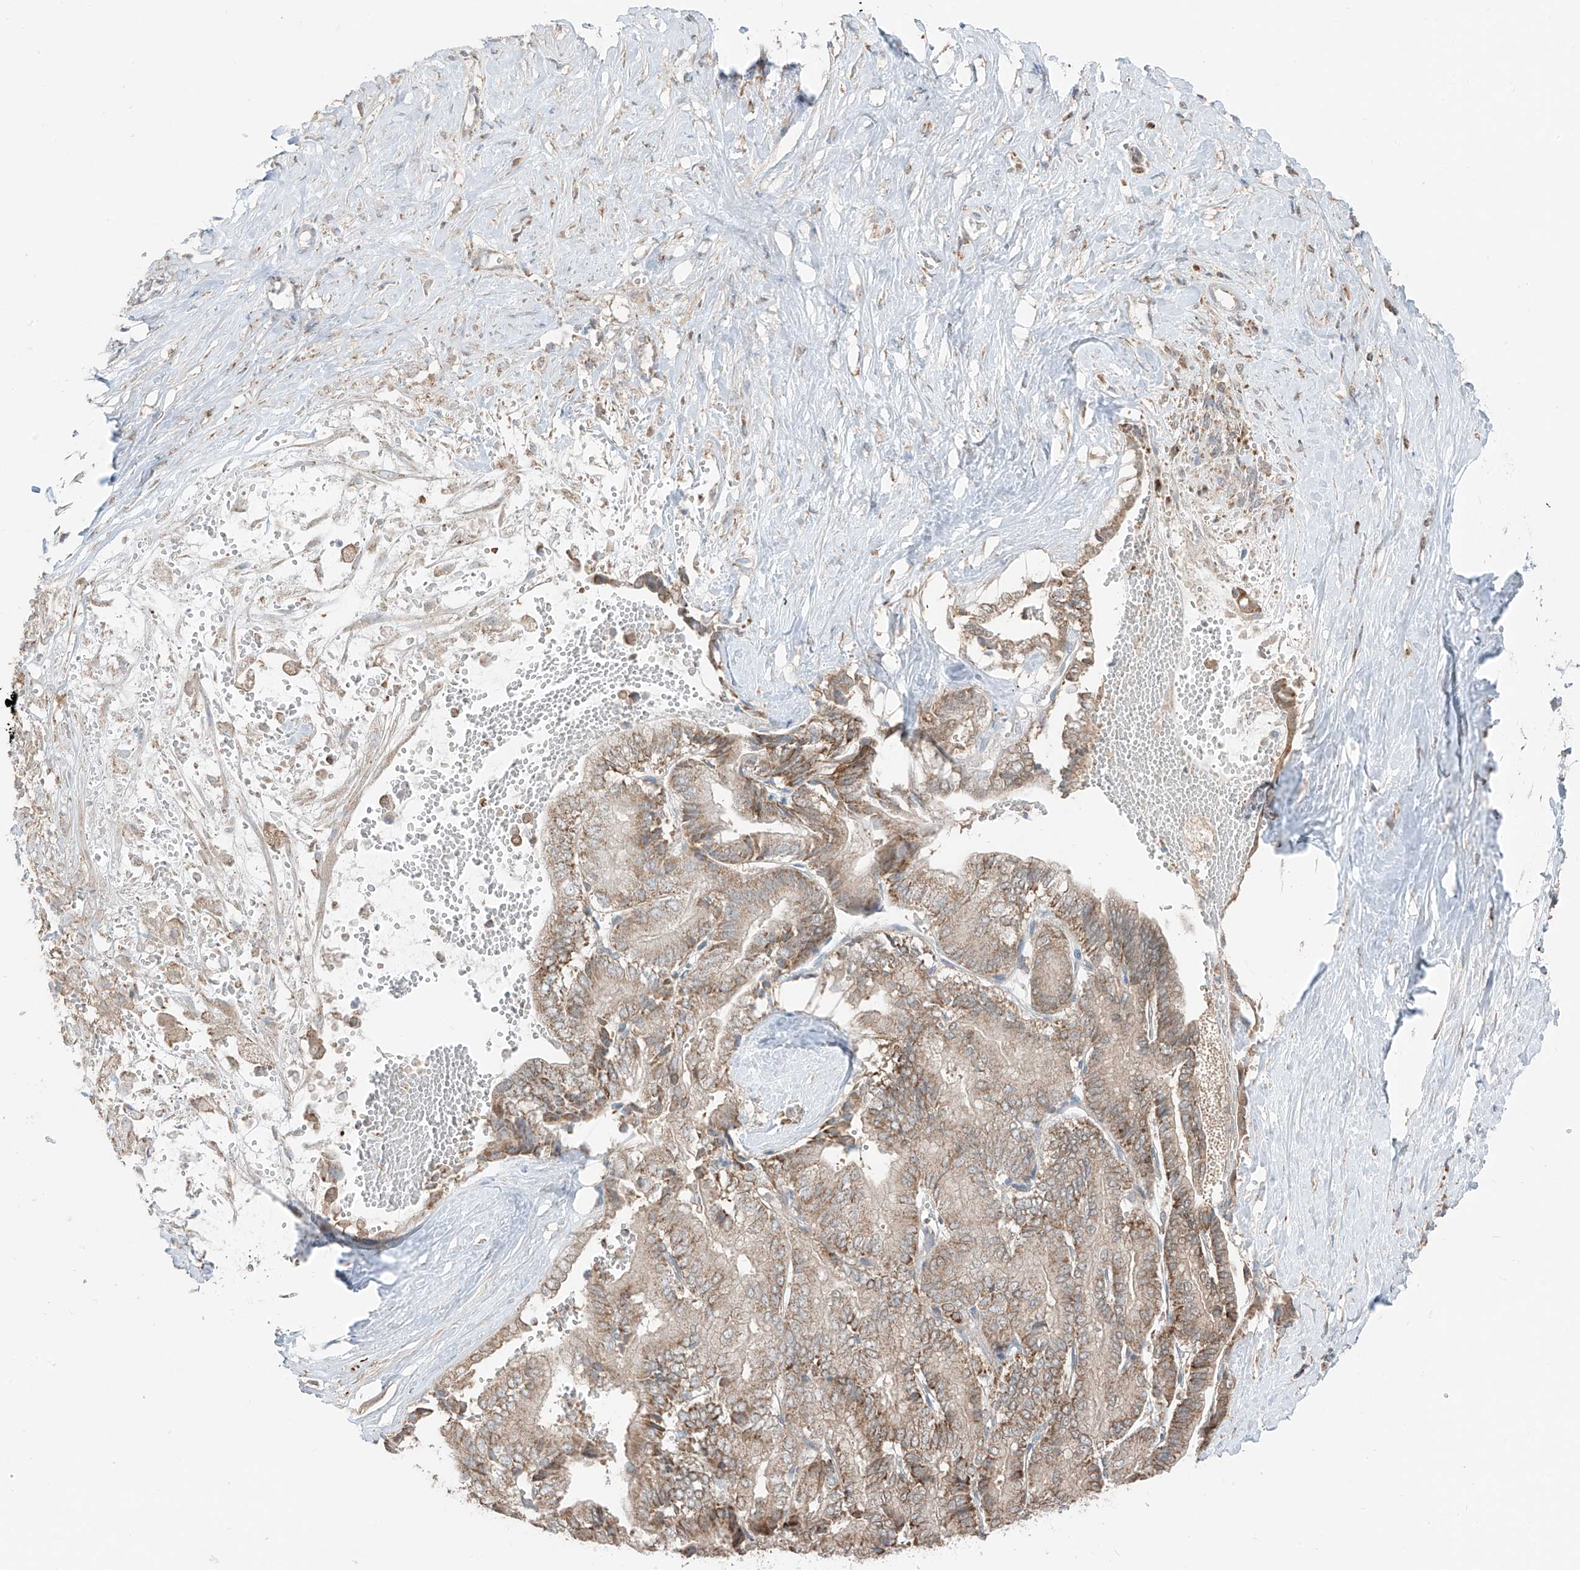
{"staining": {"intensity": "weak", "quantity": ">75%", "location": "cytoplasmic/membranous"}, "tissue": "liver cancer", "cell_type": "Tumor cells", "image_type": "cancer", "snomed": [{"axis": "morphology", "description": "Cholangiocarcinoma"}, {"axis": "topography", "description": "Liver"}], "caption": "Protein staining of liver cancer (cholangiocarcinoma) tissue demonstrates weak cytoplasmic/membranous staining in approximately >75% of tumor cells.", "gene": "ETHE1", "patient": {"sex": "female", "age": 75}}